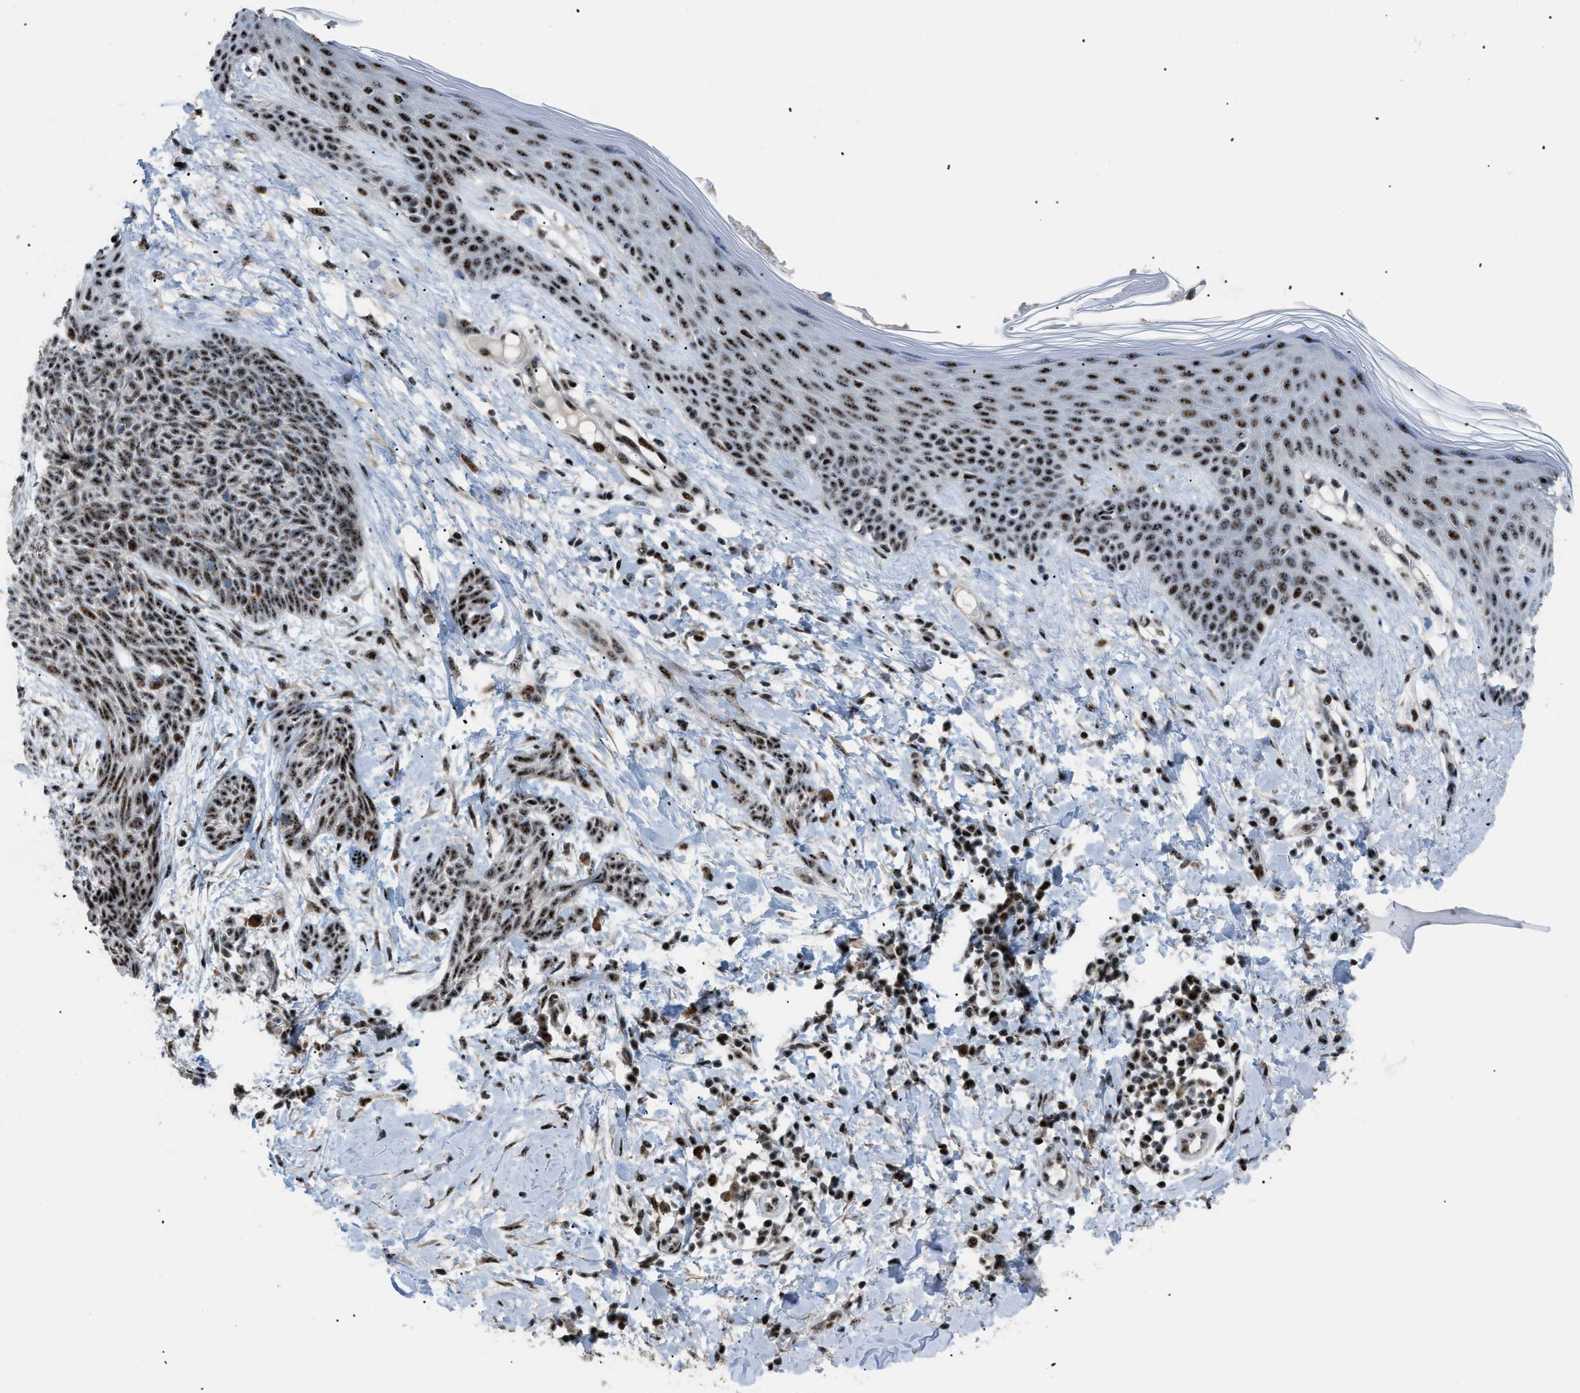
{"staining": {"intensity": "strong", "quantity": ">75%", "location": "nuclear"}, "tissue": "skin cancer", "cell_type": "Tumor cells", "image_type": "cancer", "snomed": [{"axis": "morphology", "description": "Basal cell carcinoma"}, {"axis": "topography", "description": "Skin"}], "caption": "Skin cancer (basal cell carcinoma) stained with a brown dye displays strong nuclear positive positivity in approximately >75% of tumor cells.", "gene": "CDR2", "patient": {"sex": "female", "age": 59}}